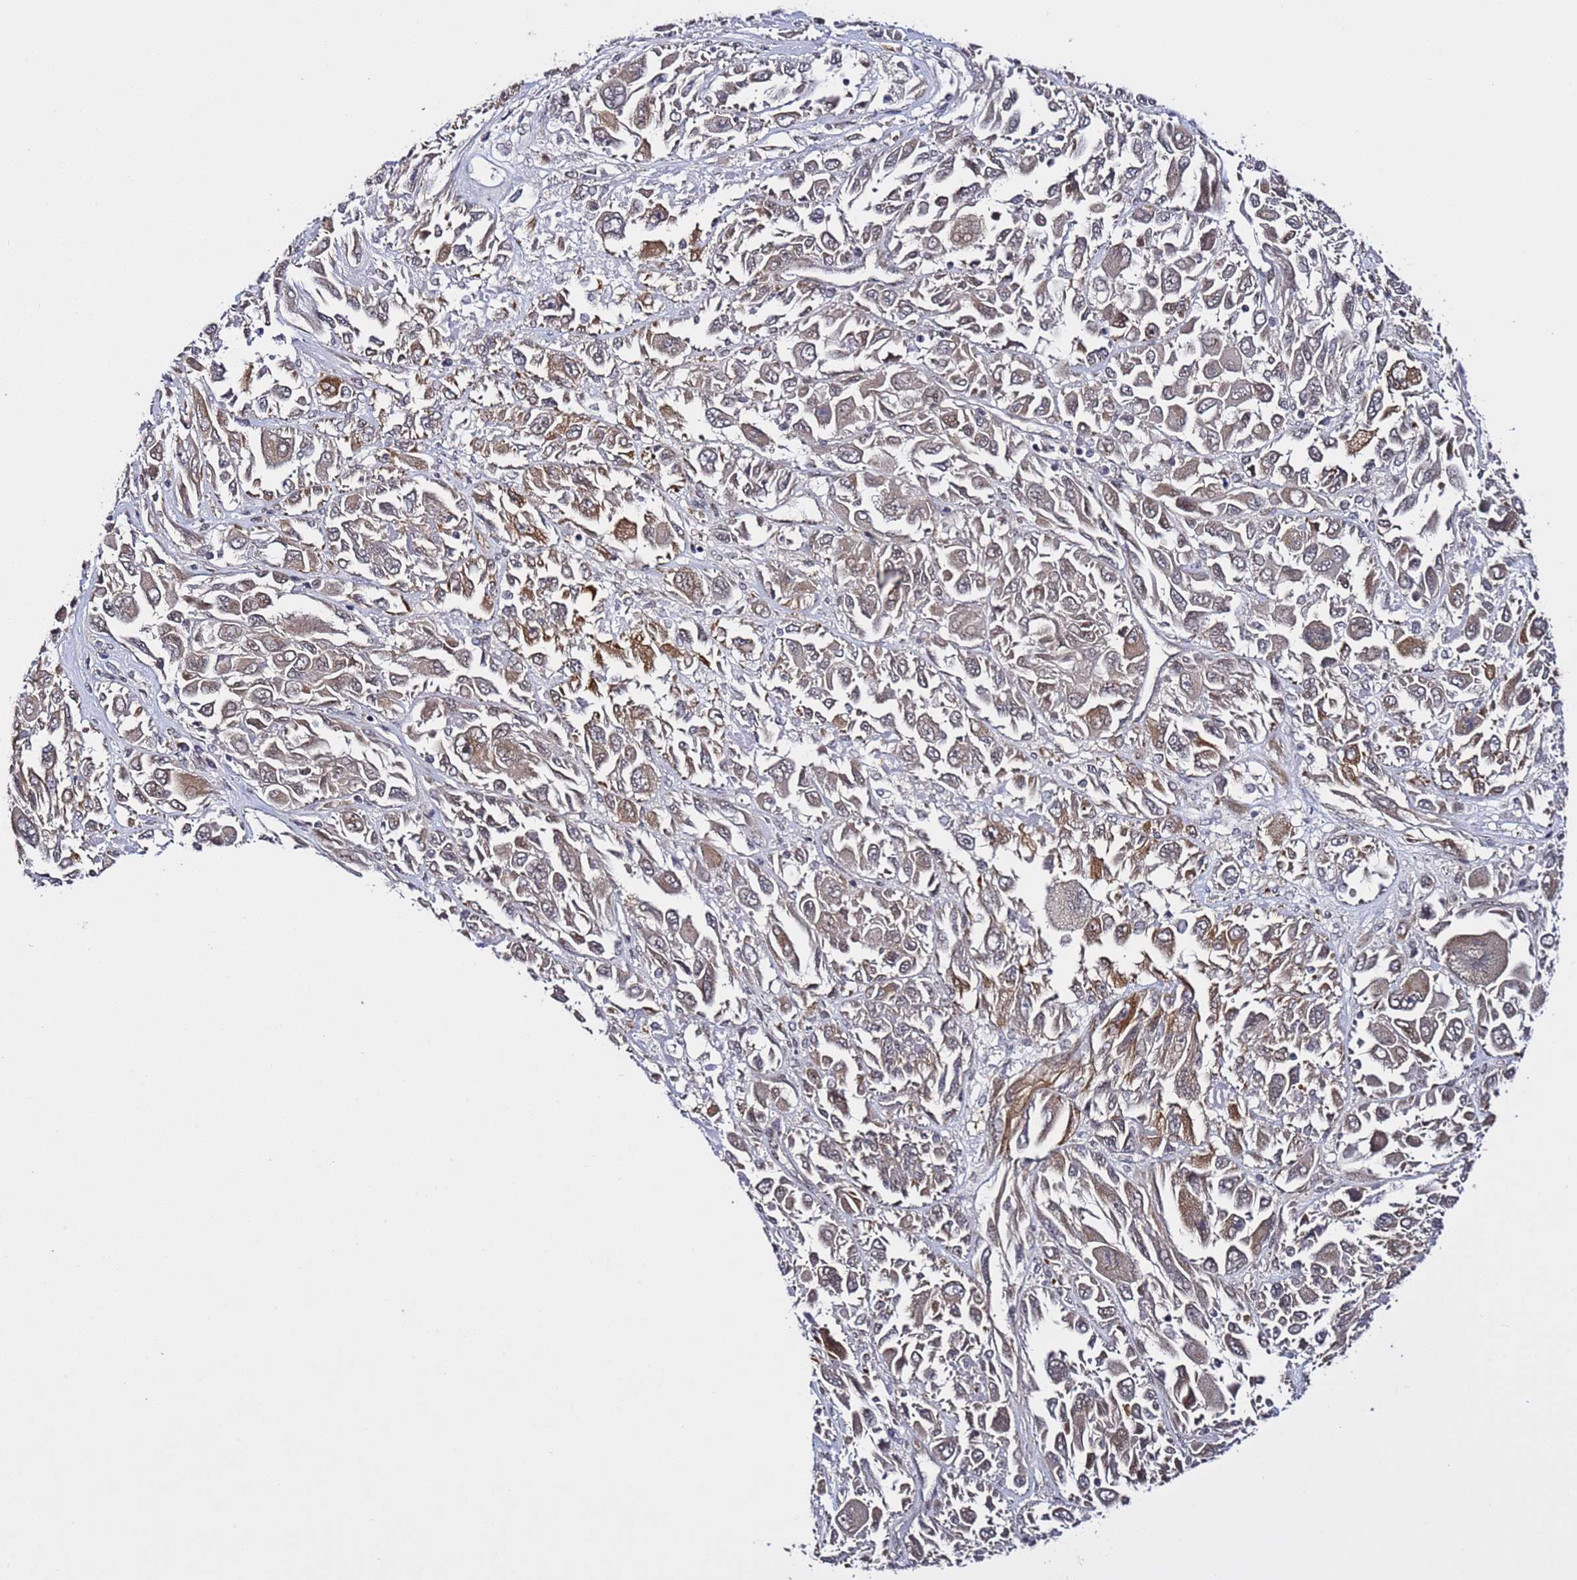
{"staining": {"intensity": "weak", "quantity": ">75%", "location": "cytoplasmic/membranous"}, "tissue": "melanoma", "cell_type": "Tumor cells", "image_type": "cancer", "snomed": [{"axis": "morphology", "description": "Malignant melanoma, NOS"}, {"axis": "topography", "description": "Skin"}], "caption": "IHC photomicrograph of malignant melanoma stained for a protein (brown), which displays low levels of weak cytoplasmic/membranous staining in about >75% of tumor cells.", "gene": "POLR2D", "patient": {"sex": "female", "age": 91}}